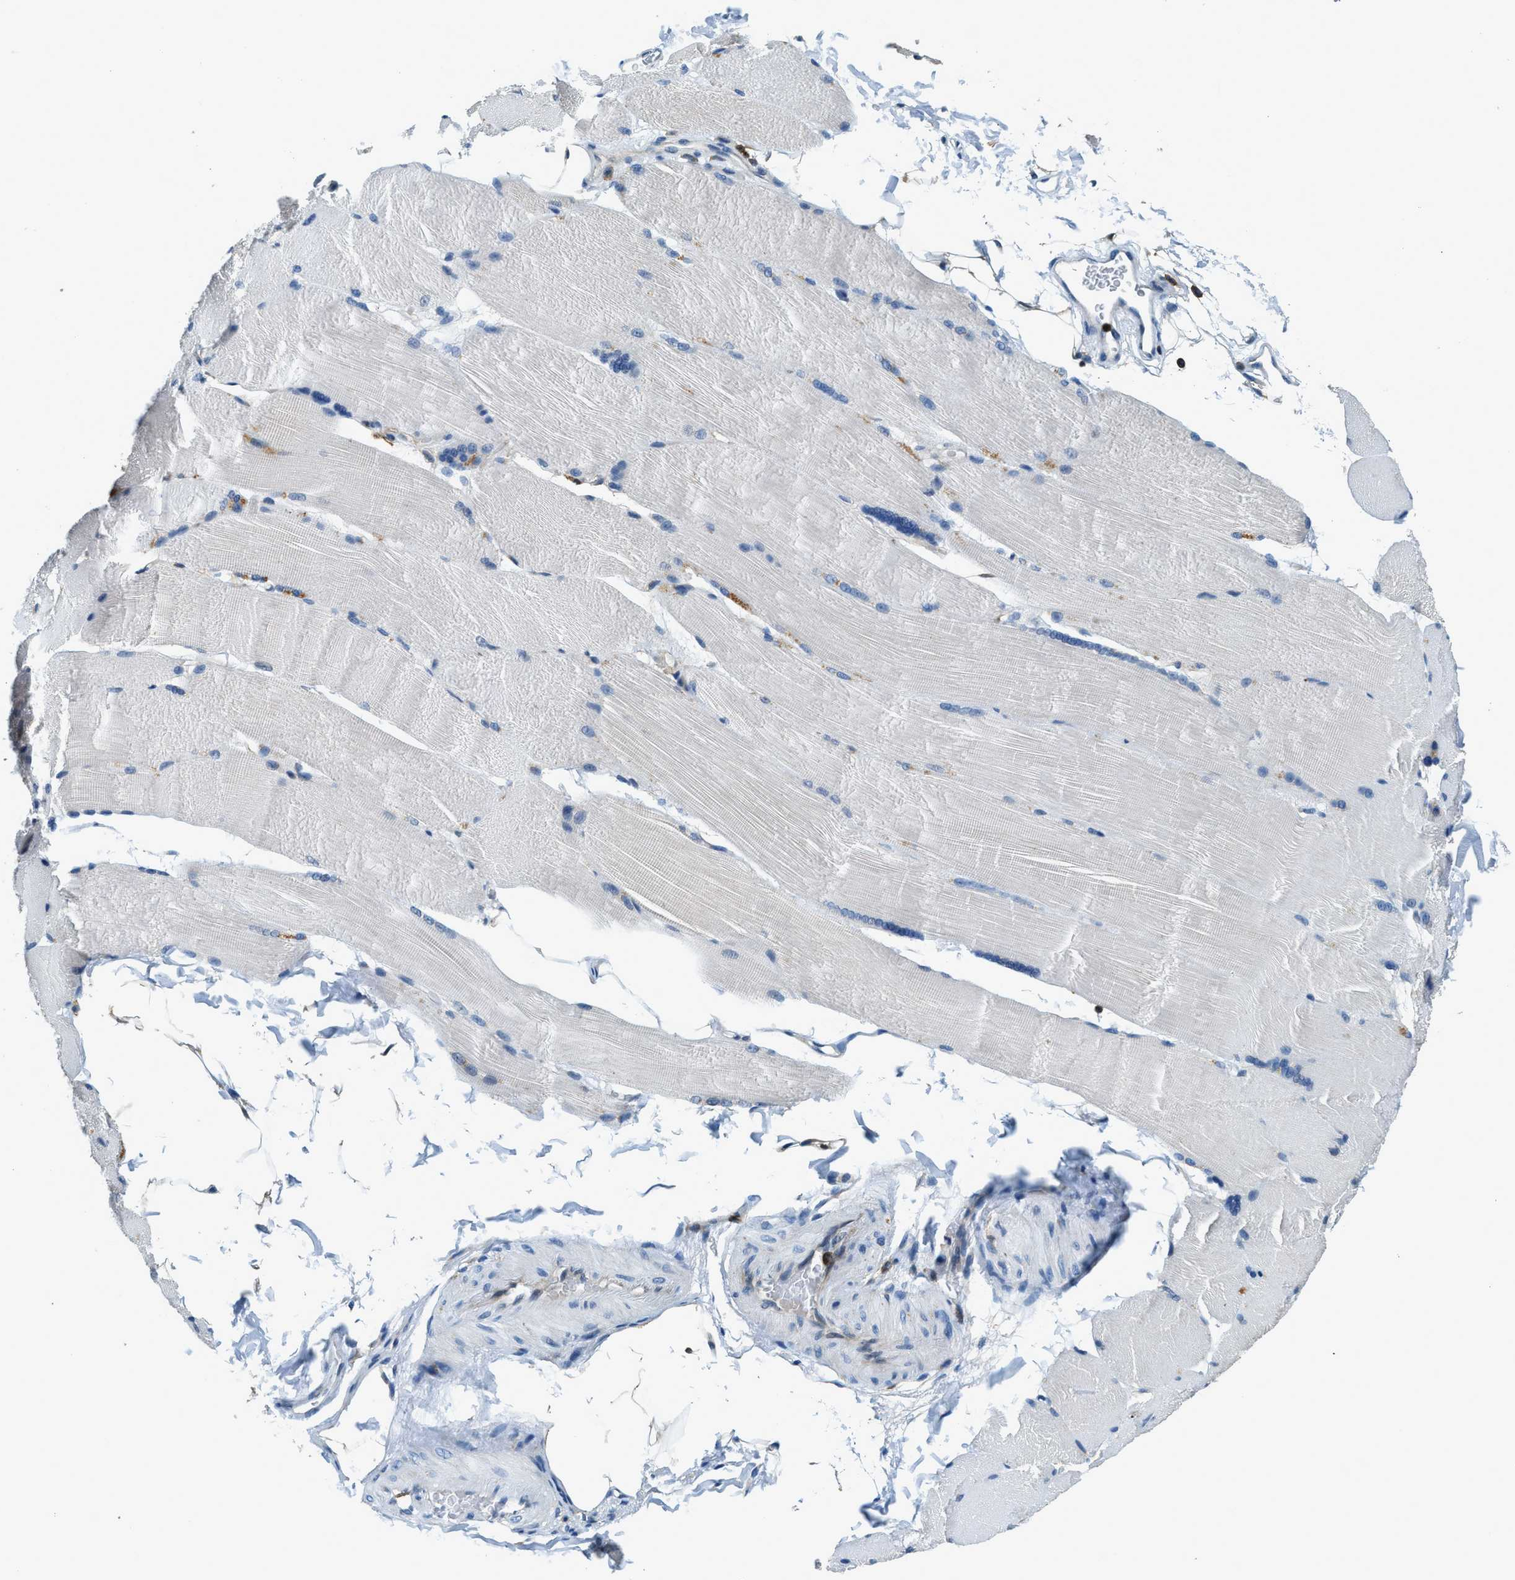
{"staining": {"intensity": "negative", "quantity": "none", "location": "none"}, "tissue": "skeletal muscle", "cell_type": "Myocytes", "image_type": "normal", "snomed": [{"axis": "morphology", "description": "Normal tissue, NOS"}, {"axis": "topography", "description": "Skin"}, {"axis": "topography", "description": "Skeletal muscle"}], "caption": "Immunohistochemistry (IHC) histopathology image of normal skeletal muscle stained for a protein (brown), which reveals no positivity in myocytes.", "gene": "MYO1G", "patient": {"sex": "male", "age": 83}}